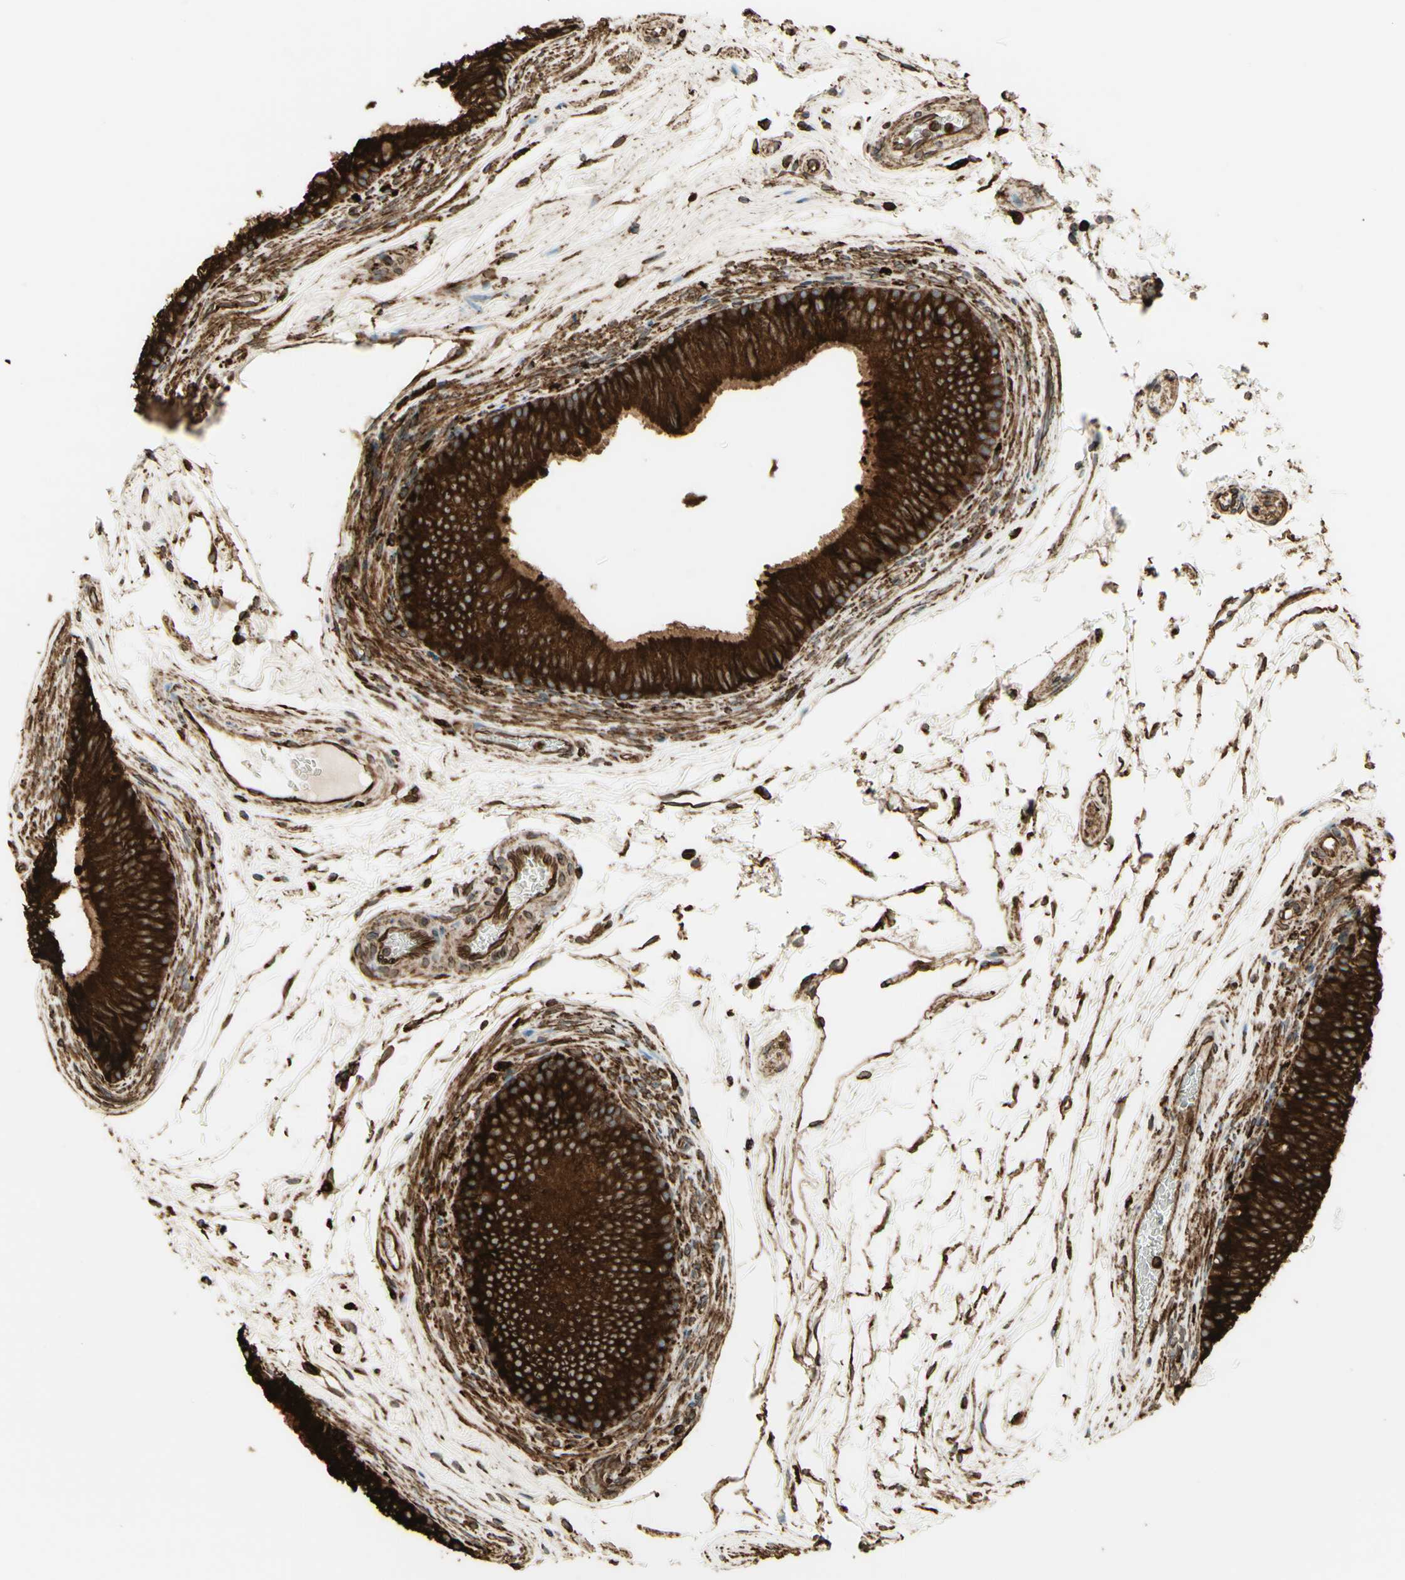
{"staining": {"intensity": "strong", "quantity": ">75%", "location": "cytoplasmic/membranous"}, "tissue": "epididymis", "cell_type": "Glandular cells", "image_type": "normal", "snomed": [{"axis": "morphology", "description": "Normal tissue, NOS"}, {"axis": "topography", "description": "Epididymis"}], "caption": "Glandular cells display high levels of strong cytoplasmic/membranous expression in about >75% of cells in benign epididymis. The protein of interest is shown in brown color, while the nuclei are stained blue.", "gene": "CANX", "patient": {"sex": "male", "age": 36}}